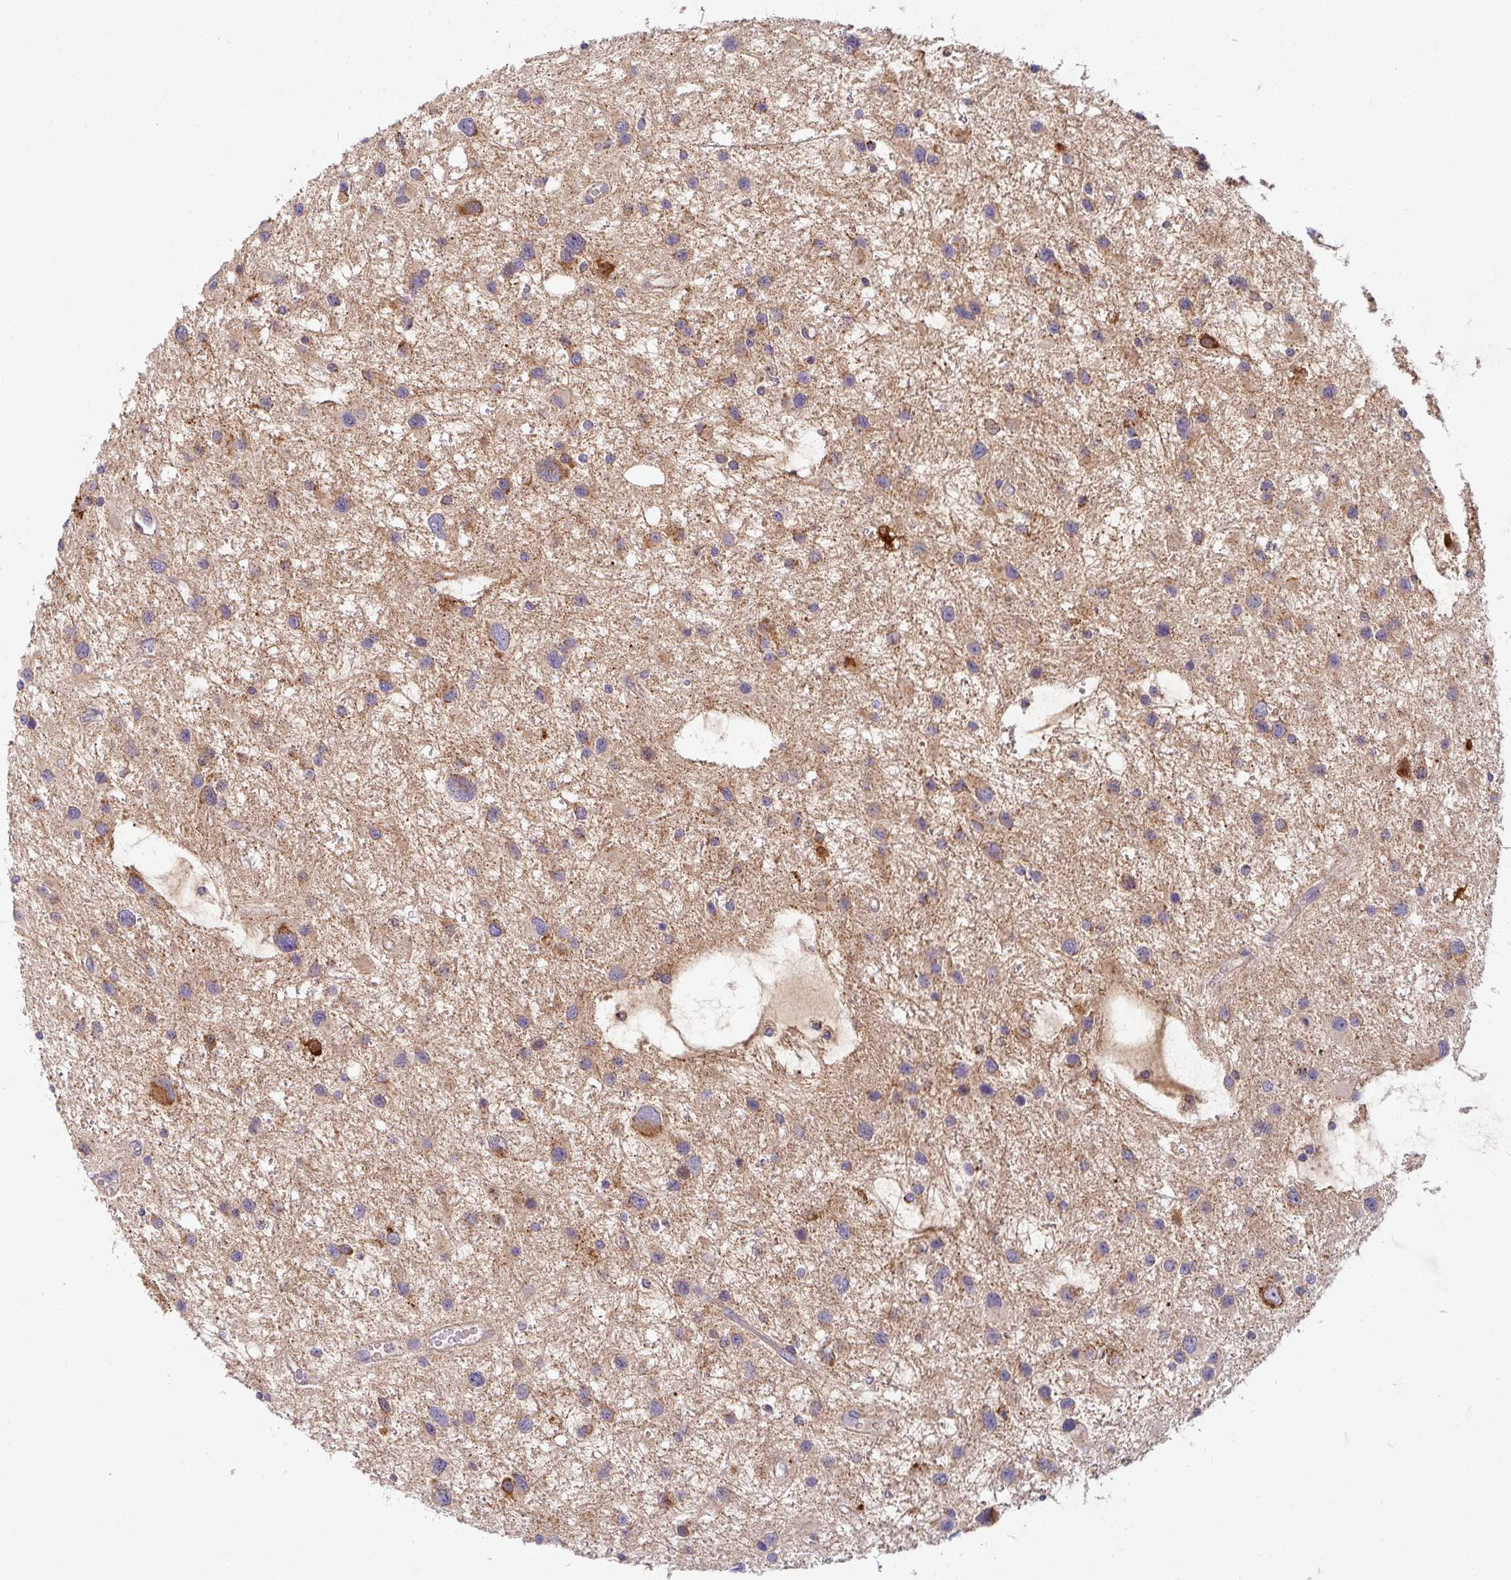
{"staining": {"intensity": "moderate", "quantity": "25%-75%", "location": "cytoplasmic/membranous"}, "tissue": "glioma", "cell_type": "Tumor cells", "image_type": "cancer", "snomed": [{"axis": "morphology", "description": "Glioma, malignant, Low grade"}, {"axis": "topography", "description": "Brain"}], "caption": "Immunohistochemistry histopathology image of neoplastic tissue: human glioma stained using immunohistochemistry (IHC) demonstrates medium levels of moderate protein expression localized specifically in the cytoplasmic/membranous of tumor cells, appearing as a cytoplasmic/membranous brown color.", "gene": "SKP2", "patient": {"sex": "female", "age": 32}}